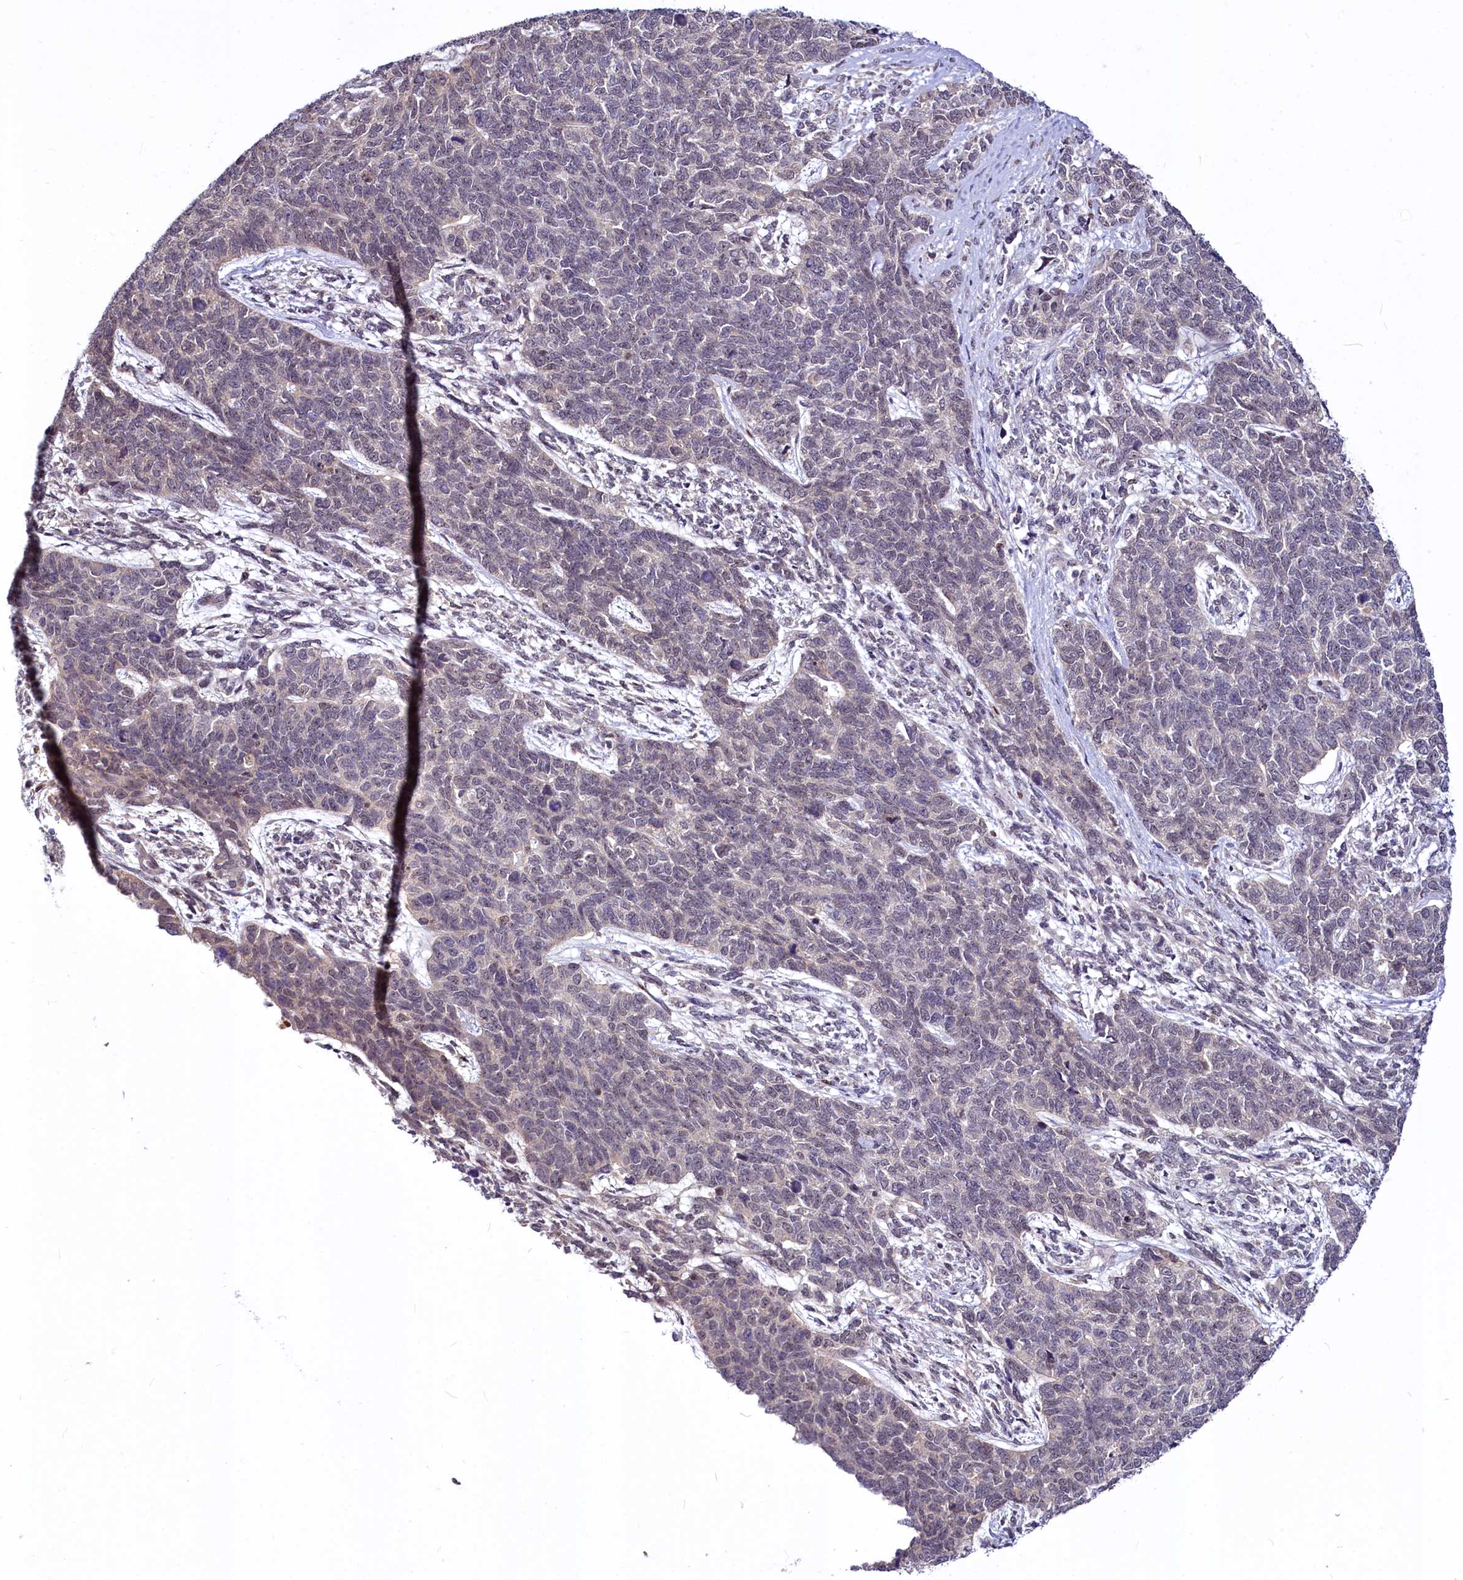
{"staining": {"intensity": "negative", "quantity": "none", "location": "none"}, "tissue": "cervical cancer", "cell_type": "Tumor cells", "image_type": "cancer", "snomed": [{"axis": "morphology", "description": "Squamous cell carcinoma, NOS"}, {"axis": "topography", "description": "Cervix"}], "caption": "Immunohistochemical staining of squamous cell carcinoma (cervical) shows no significant positivity in tumor cells. (DAB IHC visualized using brightfield microscopy, high magnification).", "gene": "MAML2", "patient": {"sex": "female", "age": 63}}